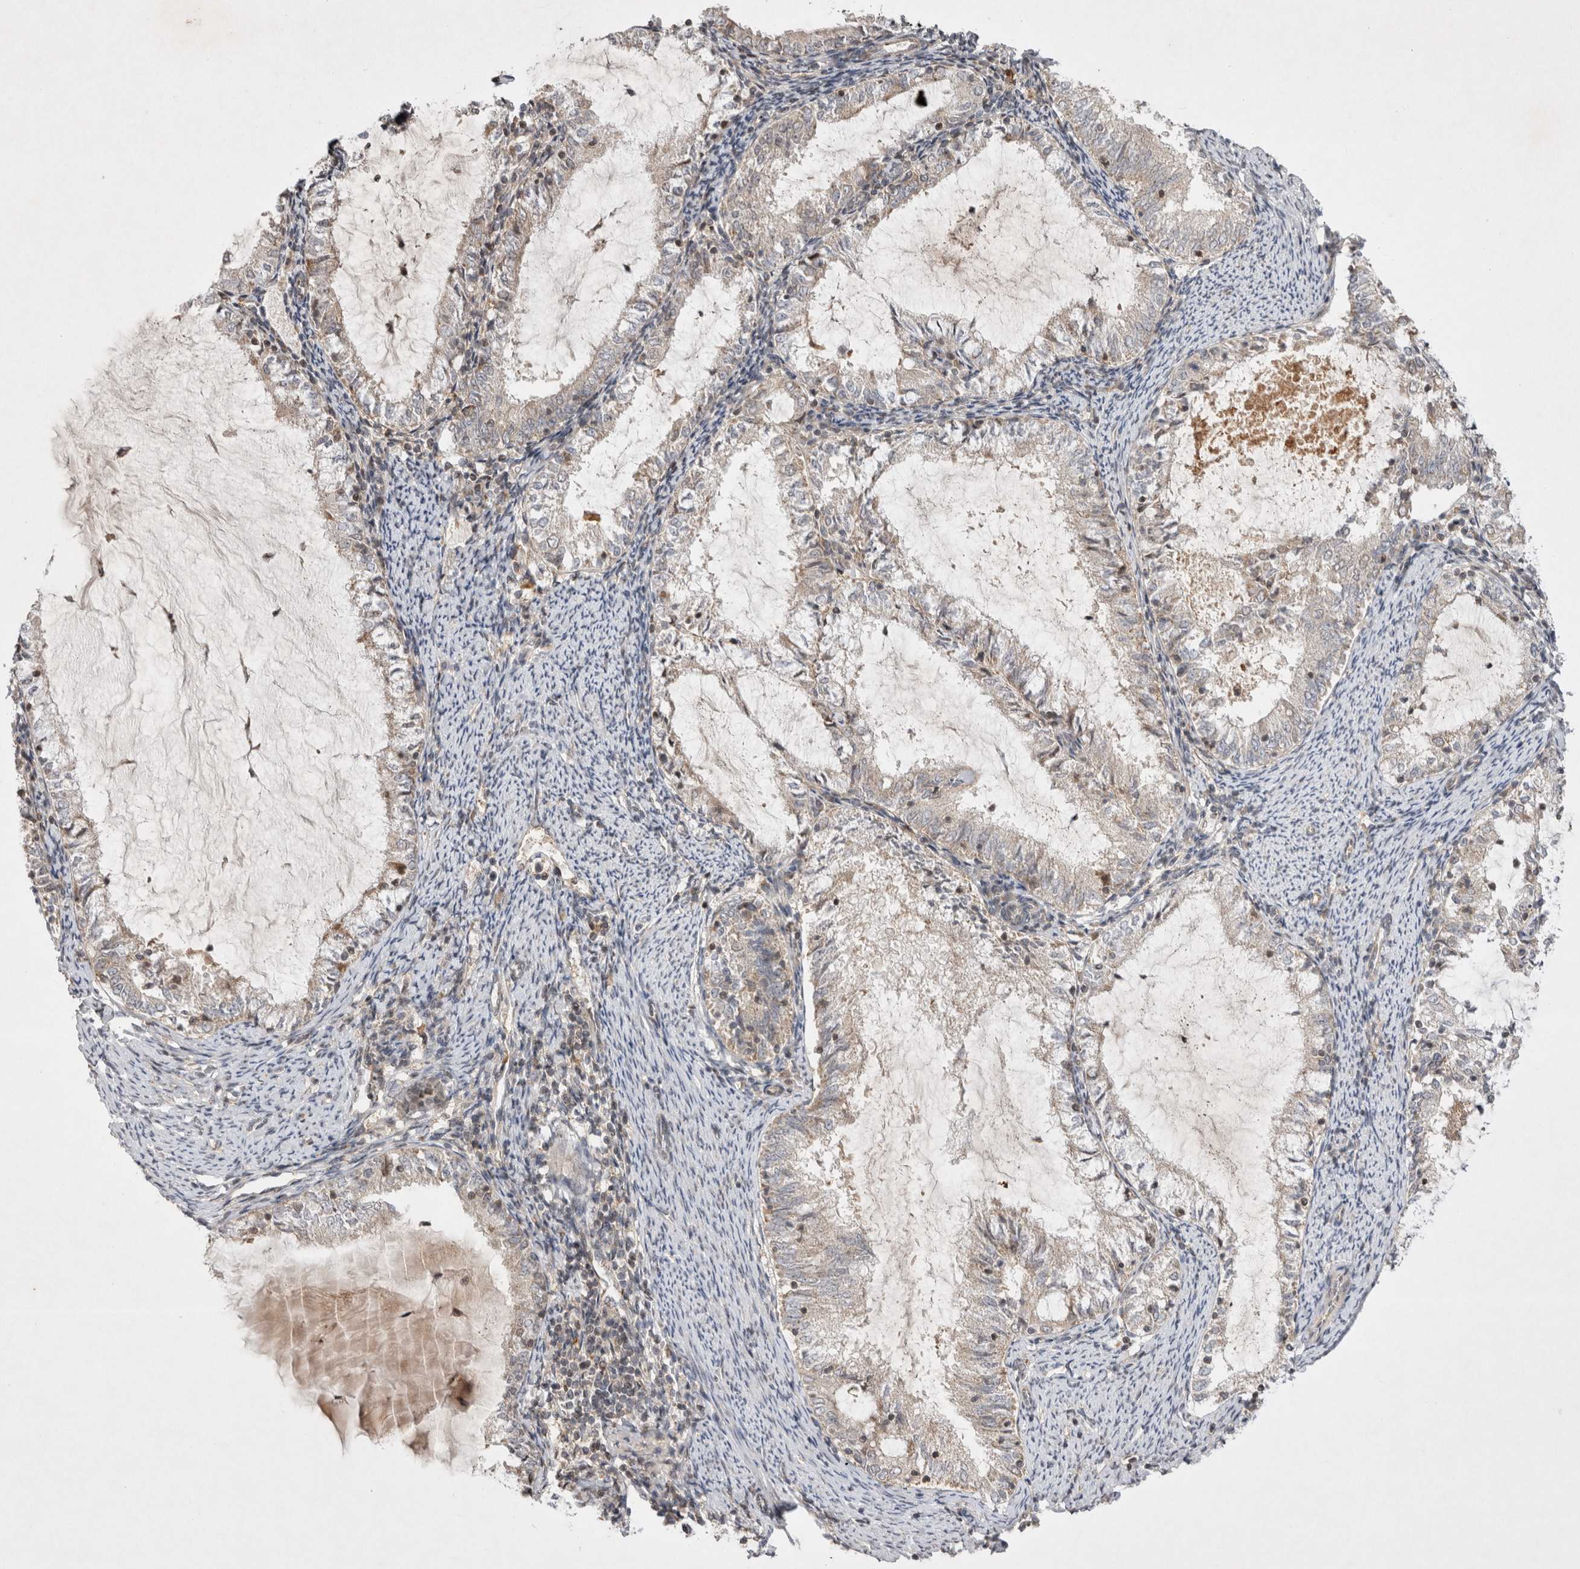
{"staining": {"intensity": "weak", "quantity": "<25%", "location": "cytoplasmic/membranous"}, "tissue": "endometrial cancer", "cell_type": "Tumor cells", "image_type": "cancer", "snomed": [{"axis": "morphology", "description": "Adenocarcinoma, NOS"}, {"axis": "topography", "description": "Endometrium"}], "caption": "A high-resolution histopathology image shows IHC staining of endometrial cancer (adenocarcinoma), which reveals no significant staining in tumor cells.", "gene": "EIF2AK1", "patient": {"sex": "female", "age": 57}}